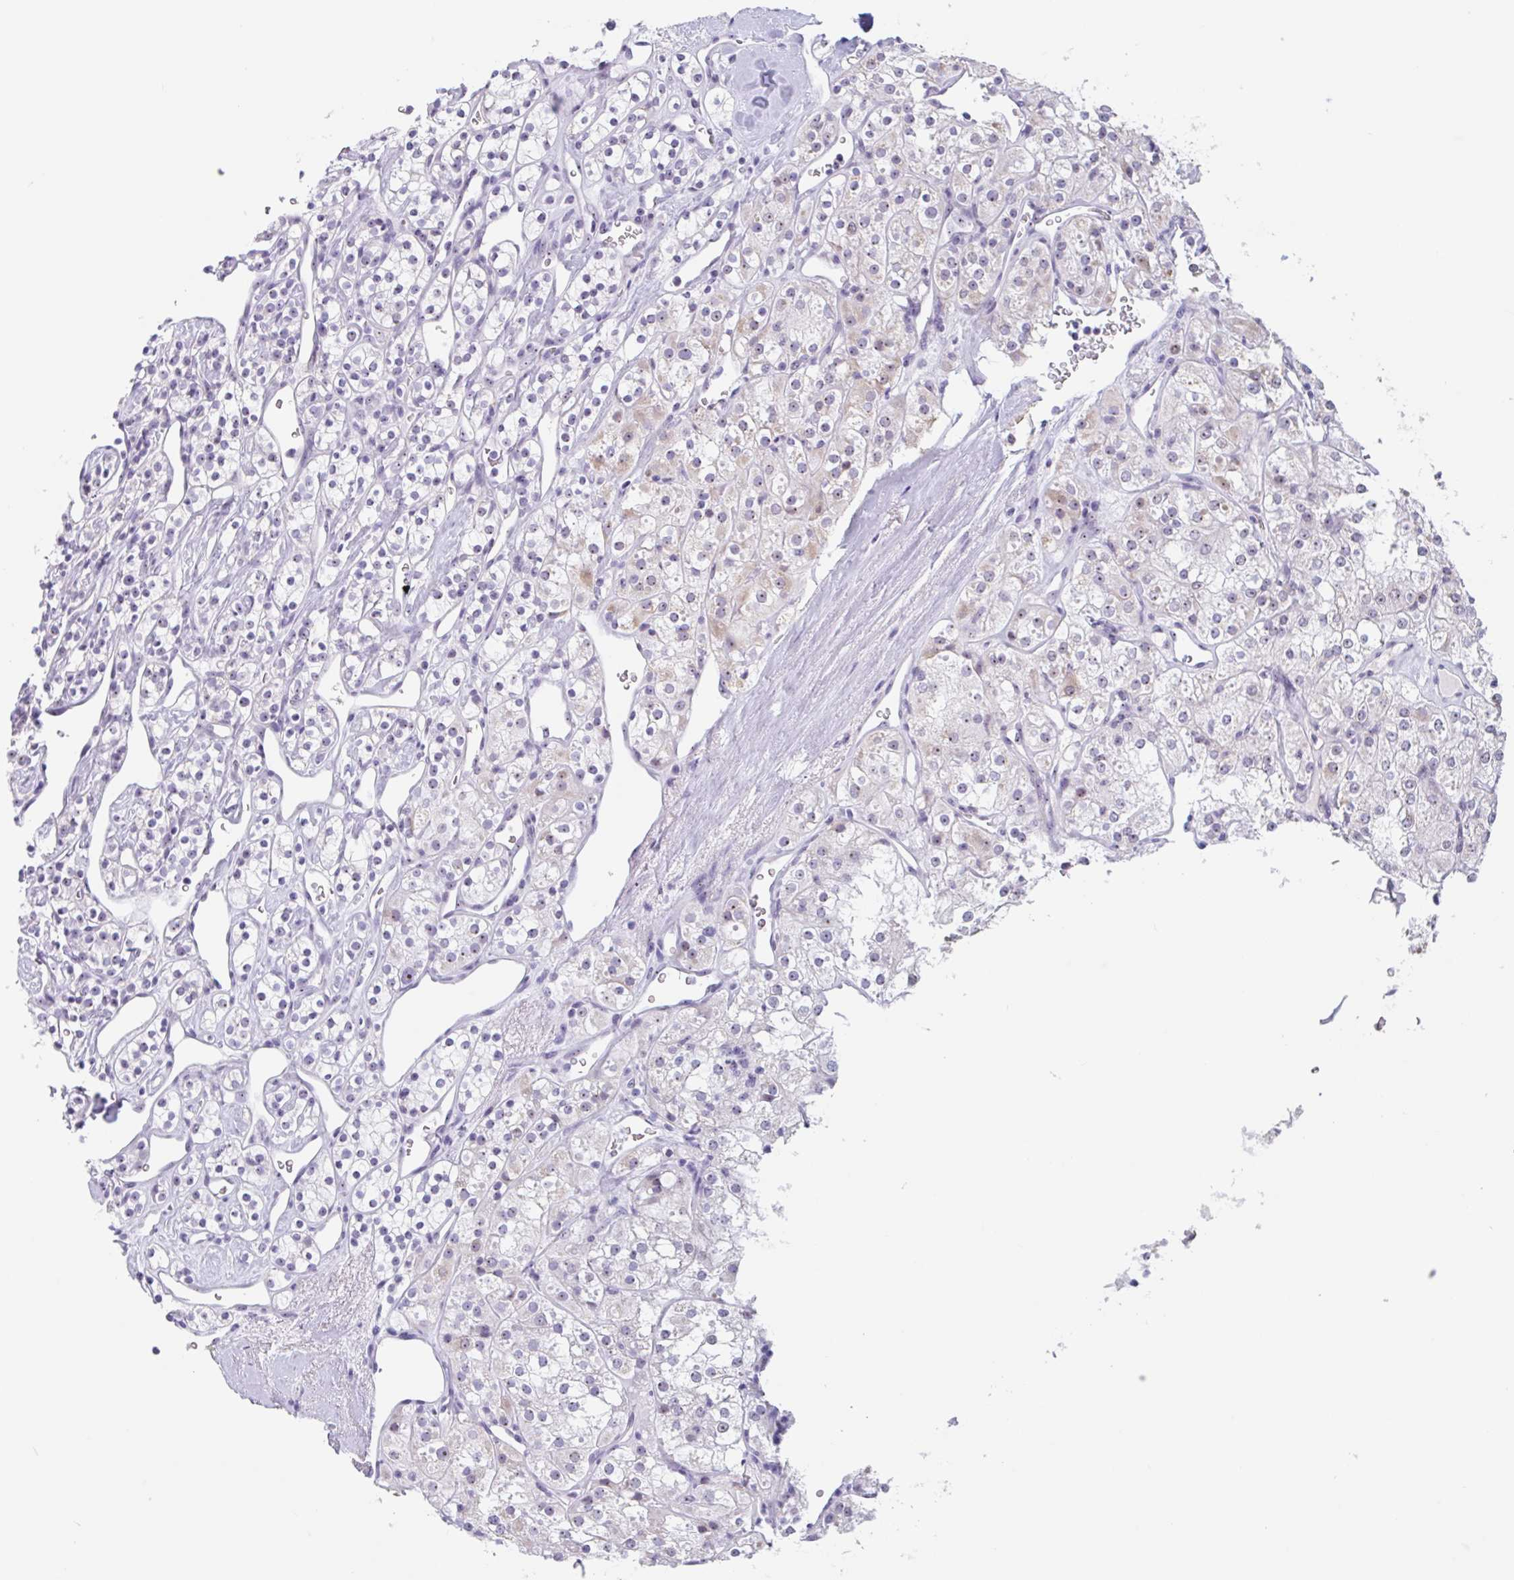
{"staining": {"intensity": "negative", "quantity": "none", "location": "none"}, "tissue": "renal cancer", "cell_type": "Tumor cells", "image_type": "cancer", "snomed": [{"axis": "morphology", "description": "Adenocarcinoma, NOS"}, {"axis": "topography", "description": "Kidney"}], "caption": "The IHC histopathology image has no significant expression in tumor cells of adenocarcinoma (renal) tissue. (DAB immunohistochemistry (IHC), high magnification).", "gene": "LENG9", "patient": {"sex": "male", "age": 77}}